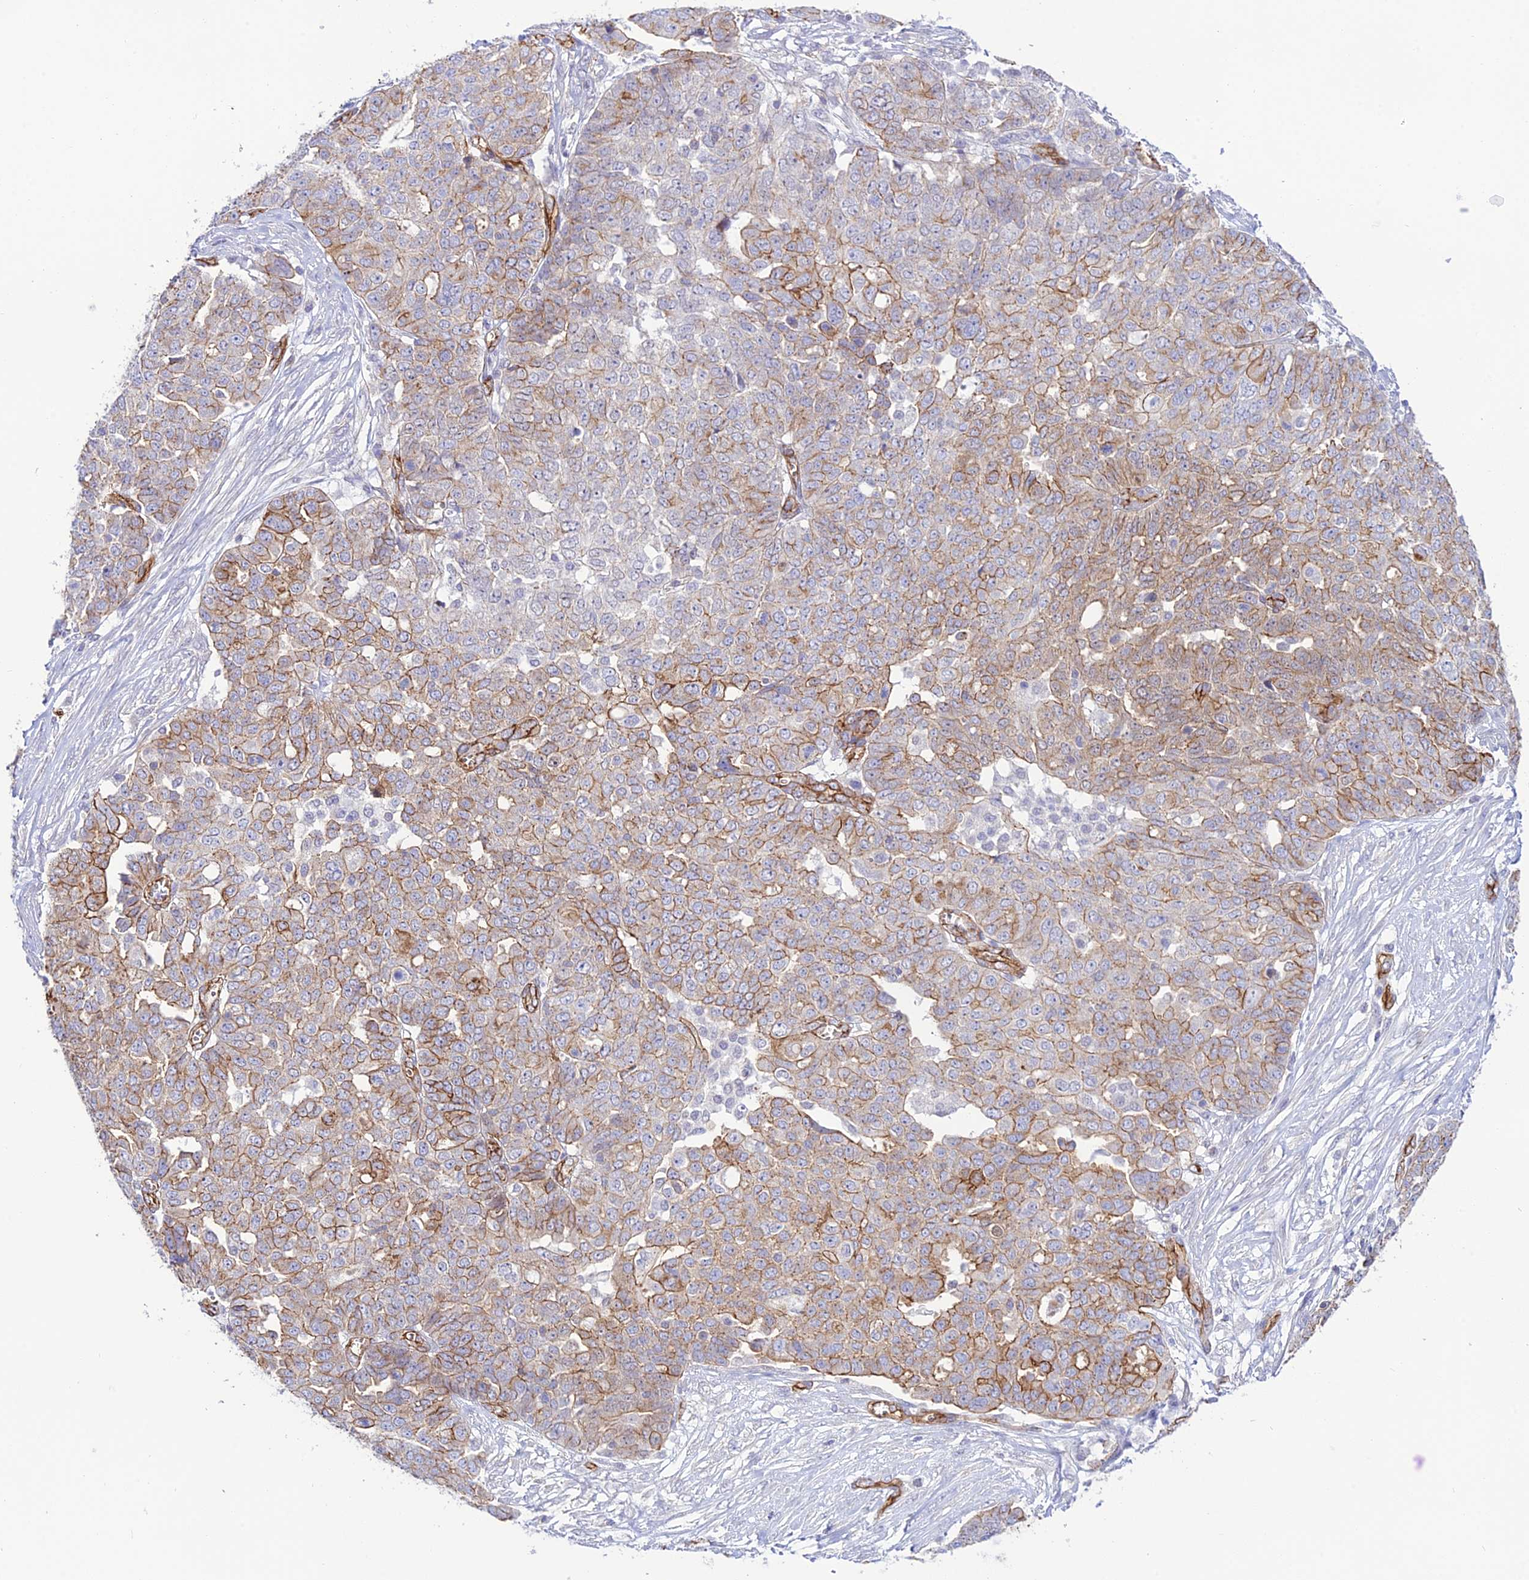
{"staining": {"intensity": "moderate", "quantity": "25%-75%", "location": "cytoplasmic/membranous"}, "tissue": "ovarian cancer", "cell_type": "Tumor cells", "image_type": "cancer", "snomed": [{"axis": "morphology", "description": "Cystadenocarcinoma, serous, NOS"}, {"axis": "topography", "description": "Soft tissue"}, {"axis": "topography", "description": "Ovary"}], "caption": "Tumor cells show medium levels of moderate cytoplasmic/membranous expression in approximately 25%-75% of cells in ovarian serous cystadenocarcinoma.", "gene": "YPEL5", "patient": {"sex": "female", "age": 57}}